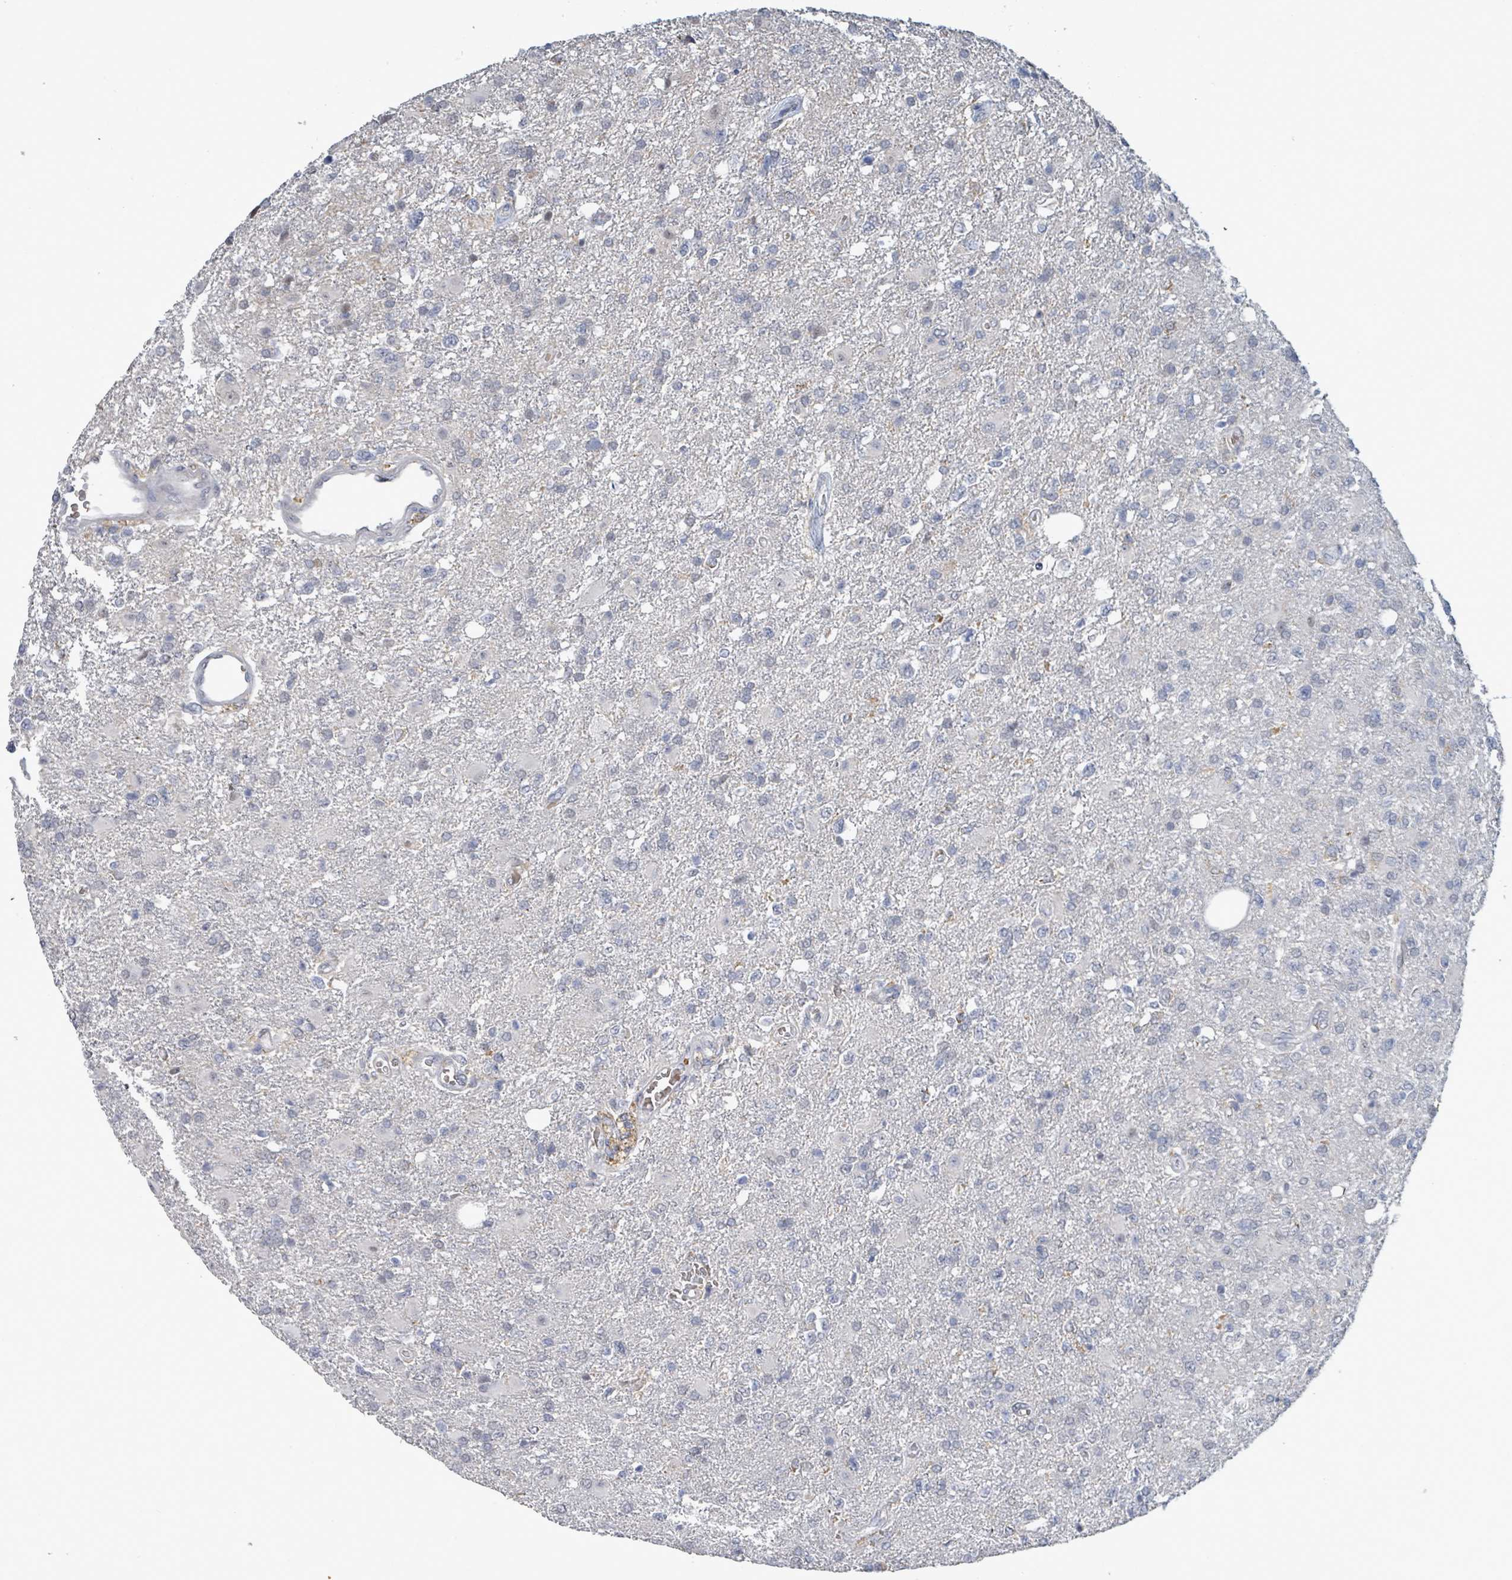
{"staining": {"intensity": "negative", "quantity": "none", "location": "none"}, "tissue": "glioma", "cell_type": "Tumor cells", "image_type": "cancer", "snomed": [{"axis": "morphology", "description": "Glioma, malignant, High grade"}, {"axis": "topography", "description": "Brain"}], "caption": "Immunohistochemistry (IHC) micrograph of glioma stained for a protein (brown), which displays no staining in tumor cells.", "gene": "SEBOX", "patient": {"sex": "male", "age": 56}}